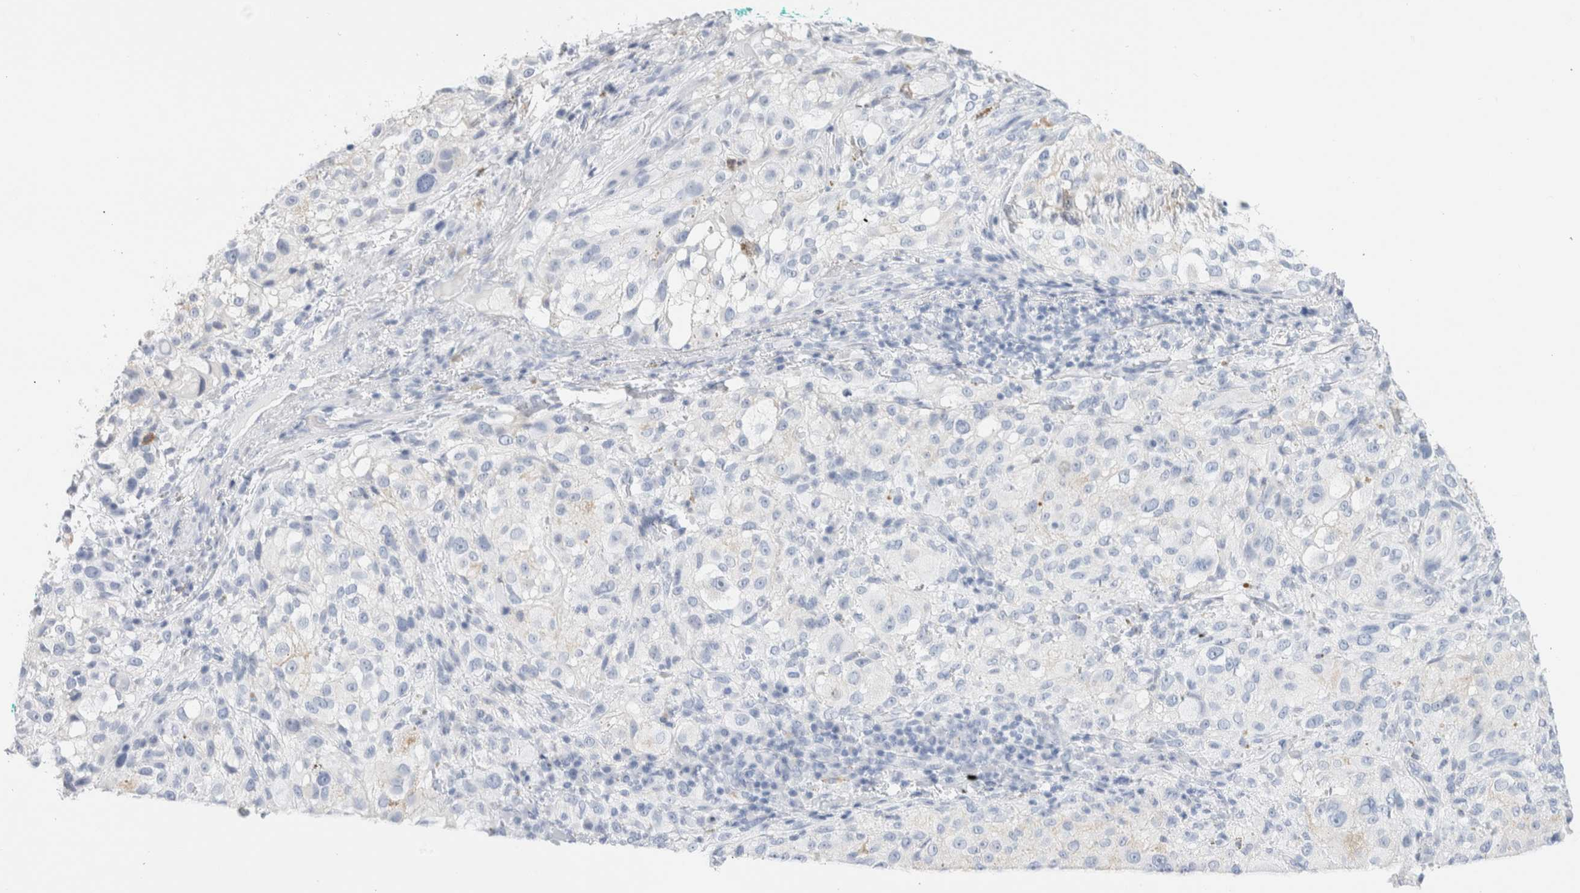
{"staining": {"intensity": "negative", "quantity": "none", "location": "none"}, "tissue": "melanoma", "cell_type": "Tumor cells", "image_type": "cancer", "snomed": [{"axis": "morphology", "description": "Necrosis, NOS"}, {"axis": "morphology", "description": "Malignant melanoma, NOS"}, {"axis": "topography", "description": "Skin"}], "caption": "This is an immunohistochemistry micrograph of malignant melanoma. There is no staining in tumor cells.", "gene": "ARG1", "patient": {"sex": "female", "age": 87}}